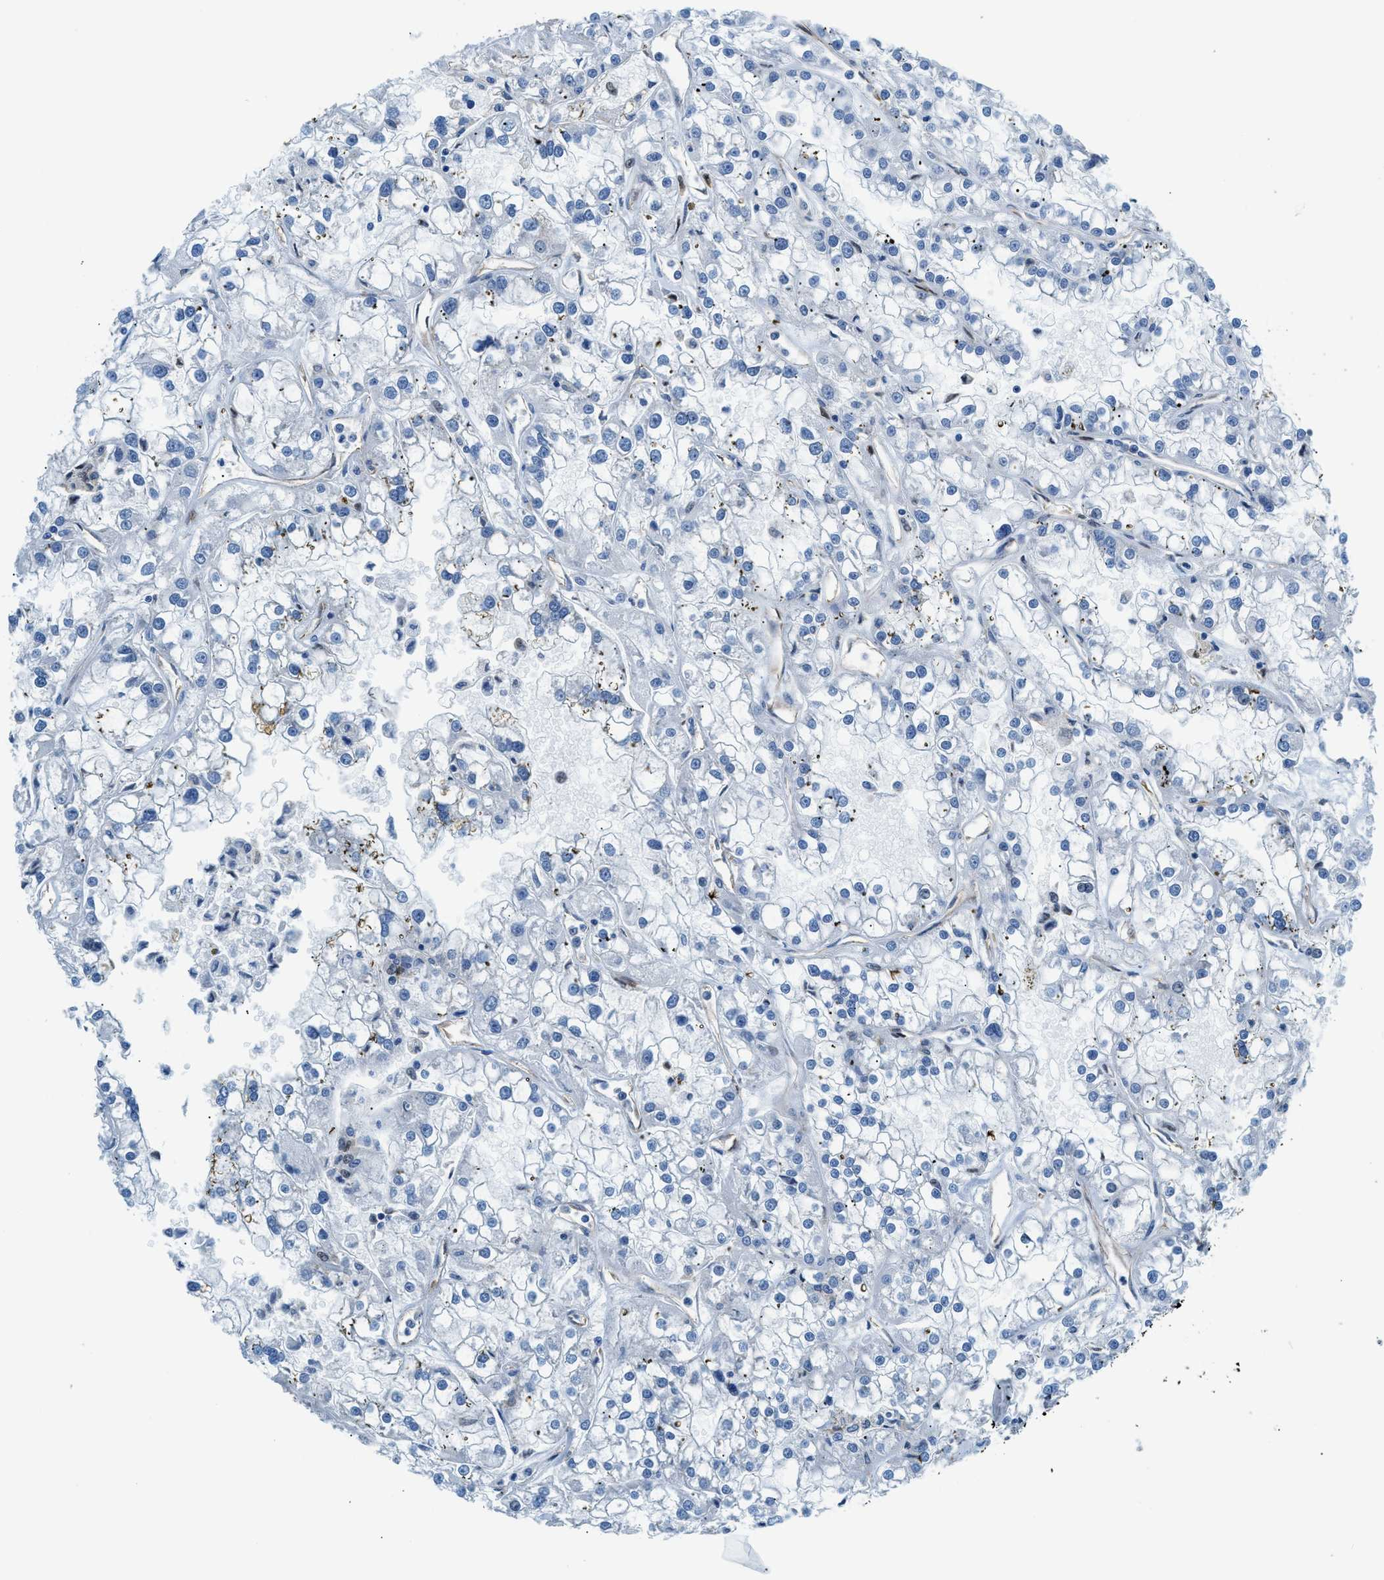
{"staining": {"intensity": "negative", "quantity": "none", "location": "none"}, "tissue": "renal cancer", "cell_type": "Tumor cells", "image_type": "cancer", "snomed": [{"axis": "morphology", "description": "Adenocarcinoma, NOS"}, {"axis": "topography", "description": "Kidney"}], "caption": "This is an IHC photomicrograph of human renal adenocarcinoma. There is no expression in tumor cells.", "gene": "YWHAE", "patient": {"sex": "female", "age": 52}}